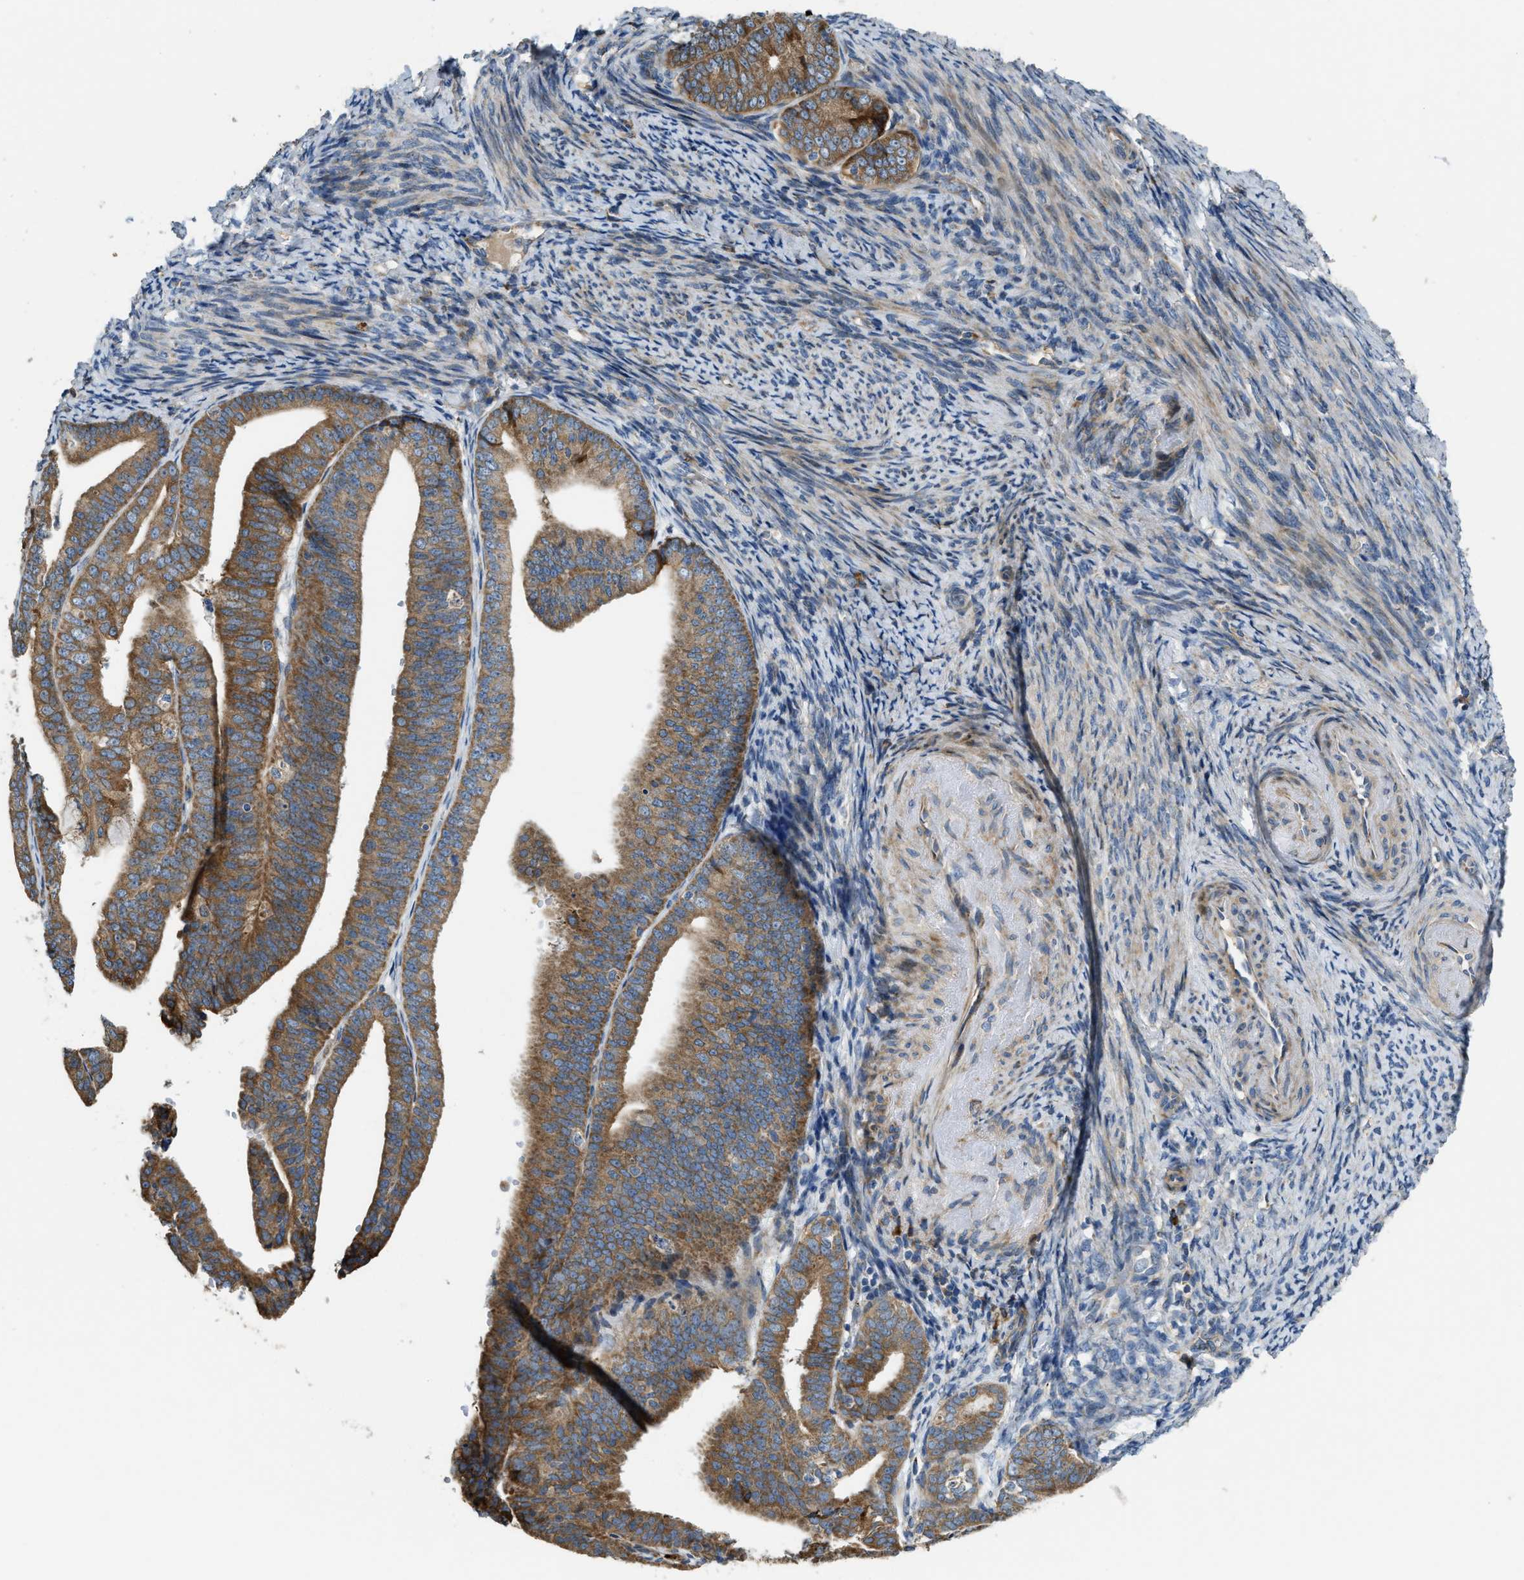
{"staining": {"intensity": "moderate", "quantity": ">75%", "location": "cytoplasmic/membranous"}, "tissue": "endometrial cancer", "cell_type": "Tumor cells", "image_type": "cancer", "snomed": [{"axis": "morphology", "description": "Adenocarcinoma, NOS"}, {"axis": "topography", "description": "Endometrium"}], "caption": "Adenocarcinoma (endometrial) tissue displays moderate cytoplasmic/membranous expression in approximately >75% of tumor cells, visualized by immunohistochemistry.", "gene": "TMEM68", "patient": {"sex": "female", "age": 63}}